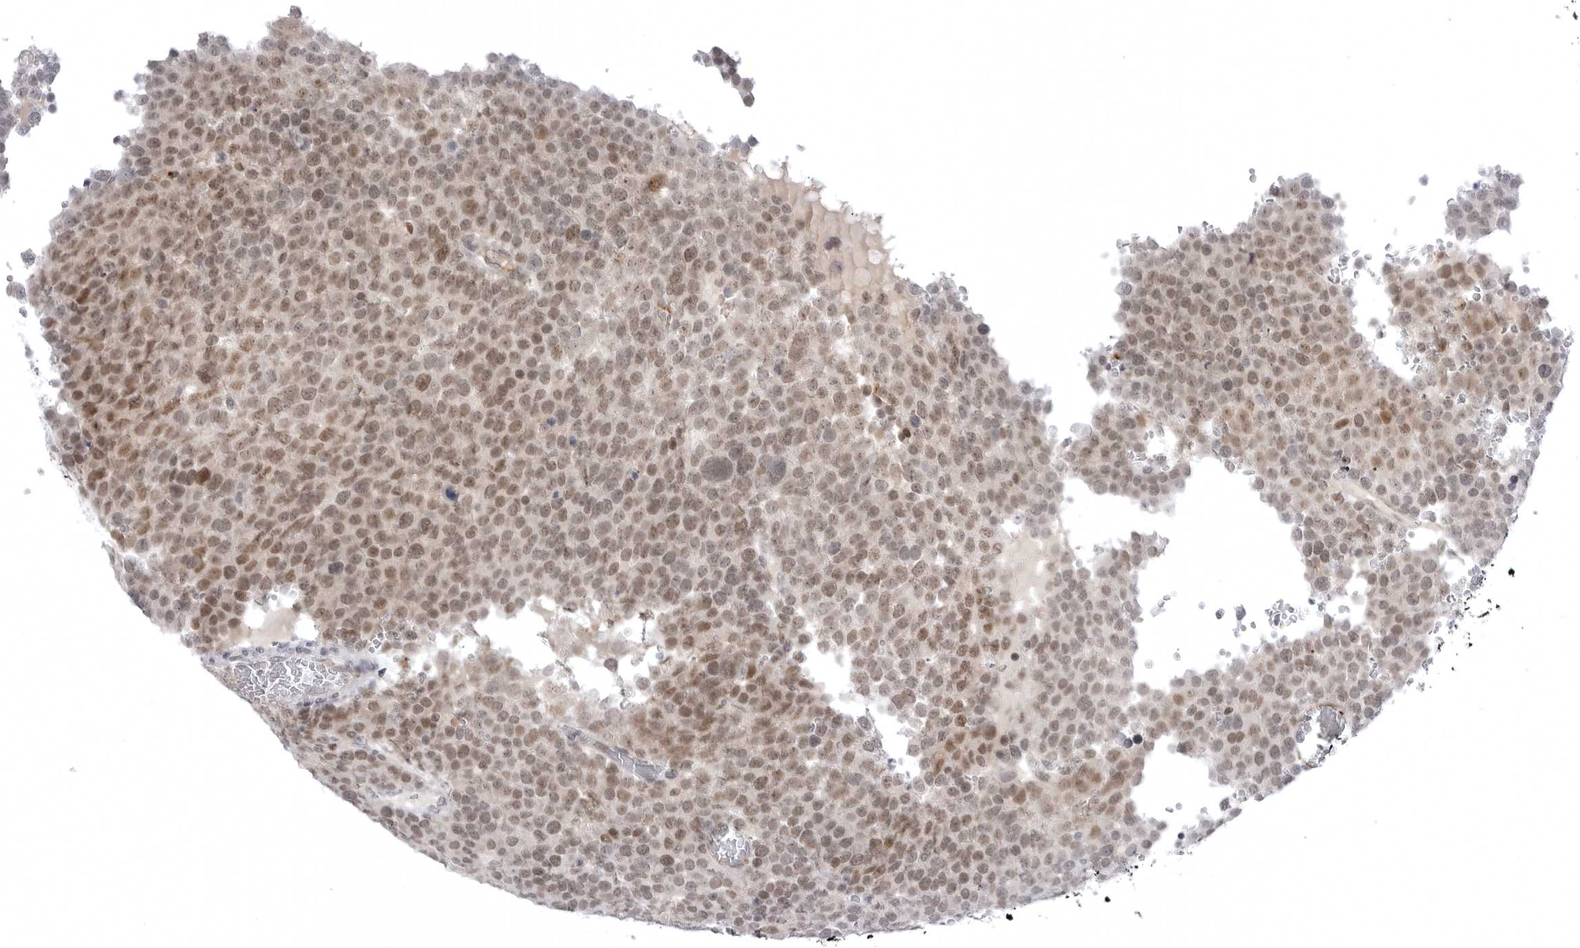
{"staining": {"intensity": "moderate", "quantity": ">75%", "location": "nuclear"}, "tissue": "testis cancer", "cell_type": "Tumor cells", "image_type": "cancer", "snomed": [{"axis": "morphology", "description": "Seminoma, NOS"}, {"axis": "topography", "description": "Testis"}], "caption": "Protein staining shows moderate nuclear expression in about >75% of tumor cells in seminoma (testis).", "gene": "PTK2B", "patient": {"sex": "male", "age": 71}}